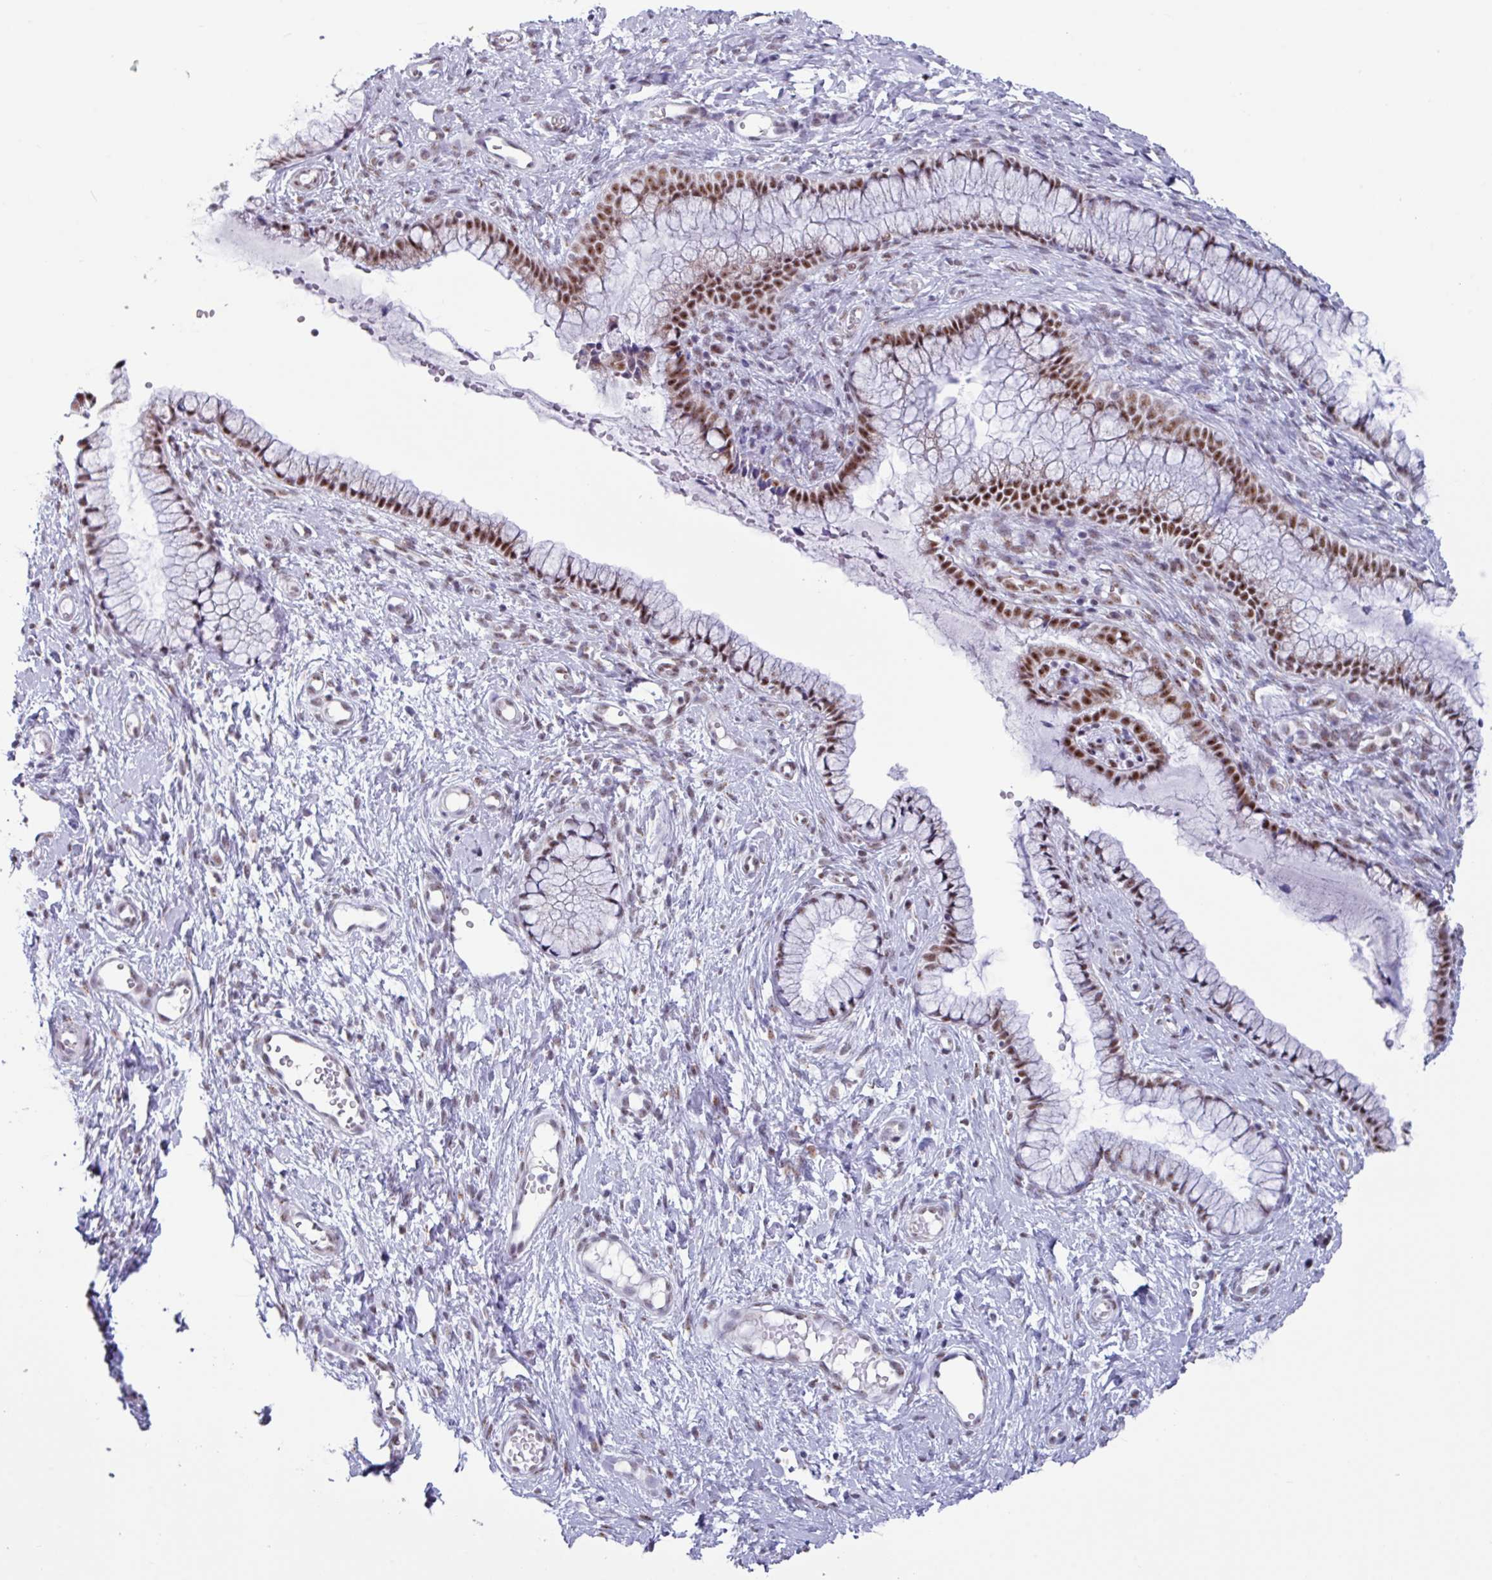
{"staining": {"intensity": "moderate", "quantity": "25%-75%", "location": "nuclear"}, "tissue": "cervix", "cell_type": "Glandular cells", "image_type": "normal", "snomed": [{"axis": "morphology", "description": "Normal tissue, NOS"}, {"axis": "topography", "description": "Cervix"}], "caption": "This micrograph reveals unremarkable cervix stained with IHC to label a protein in brown. The nuclear of glandular cells show moderate positivity for the protein. Nuclei are counter-stained blue.", "gene": "PUF60", "patient": {"sex": "female", "age": 36}}